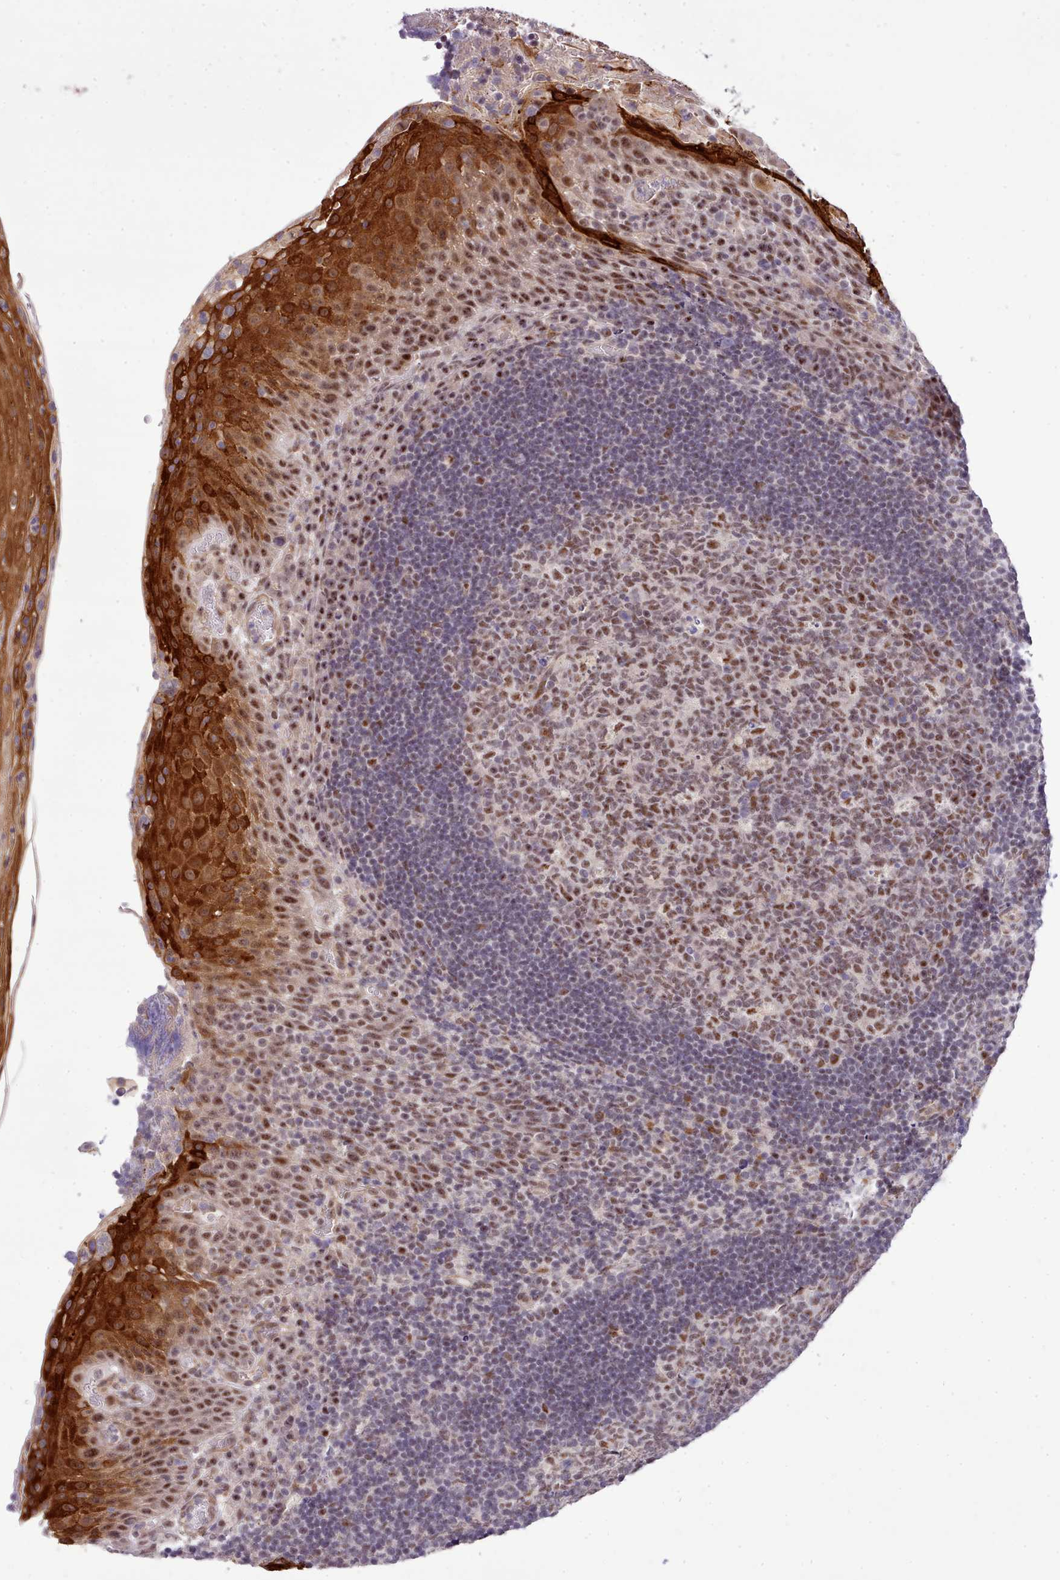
{"staining": {"intensity": "moderate", "quantity": ">75%", "location": "nuclear"}, "tissue": "tonsil", "cell_type": "Germinal center cells", "image_type": "normal", "snomed": [{"axis": "morphology", "description": "Normal tissue, NOS"}, {"axis": "topography", "description": "Tonsil"}], "caption": "This photomicrograph demonstrates normal tonsil stained with immunohistochemistry to label a protein in brown. The nuclear of germinal center cells show moderate positivity for the protein. Nuclei are counter-stained blue.", "gene": "HOXB7", "patient": {"sex": "male", "age": 17}}